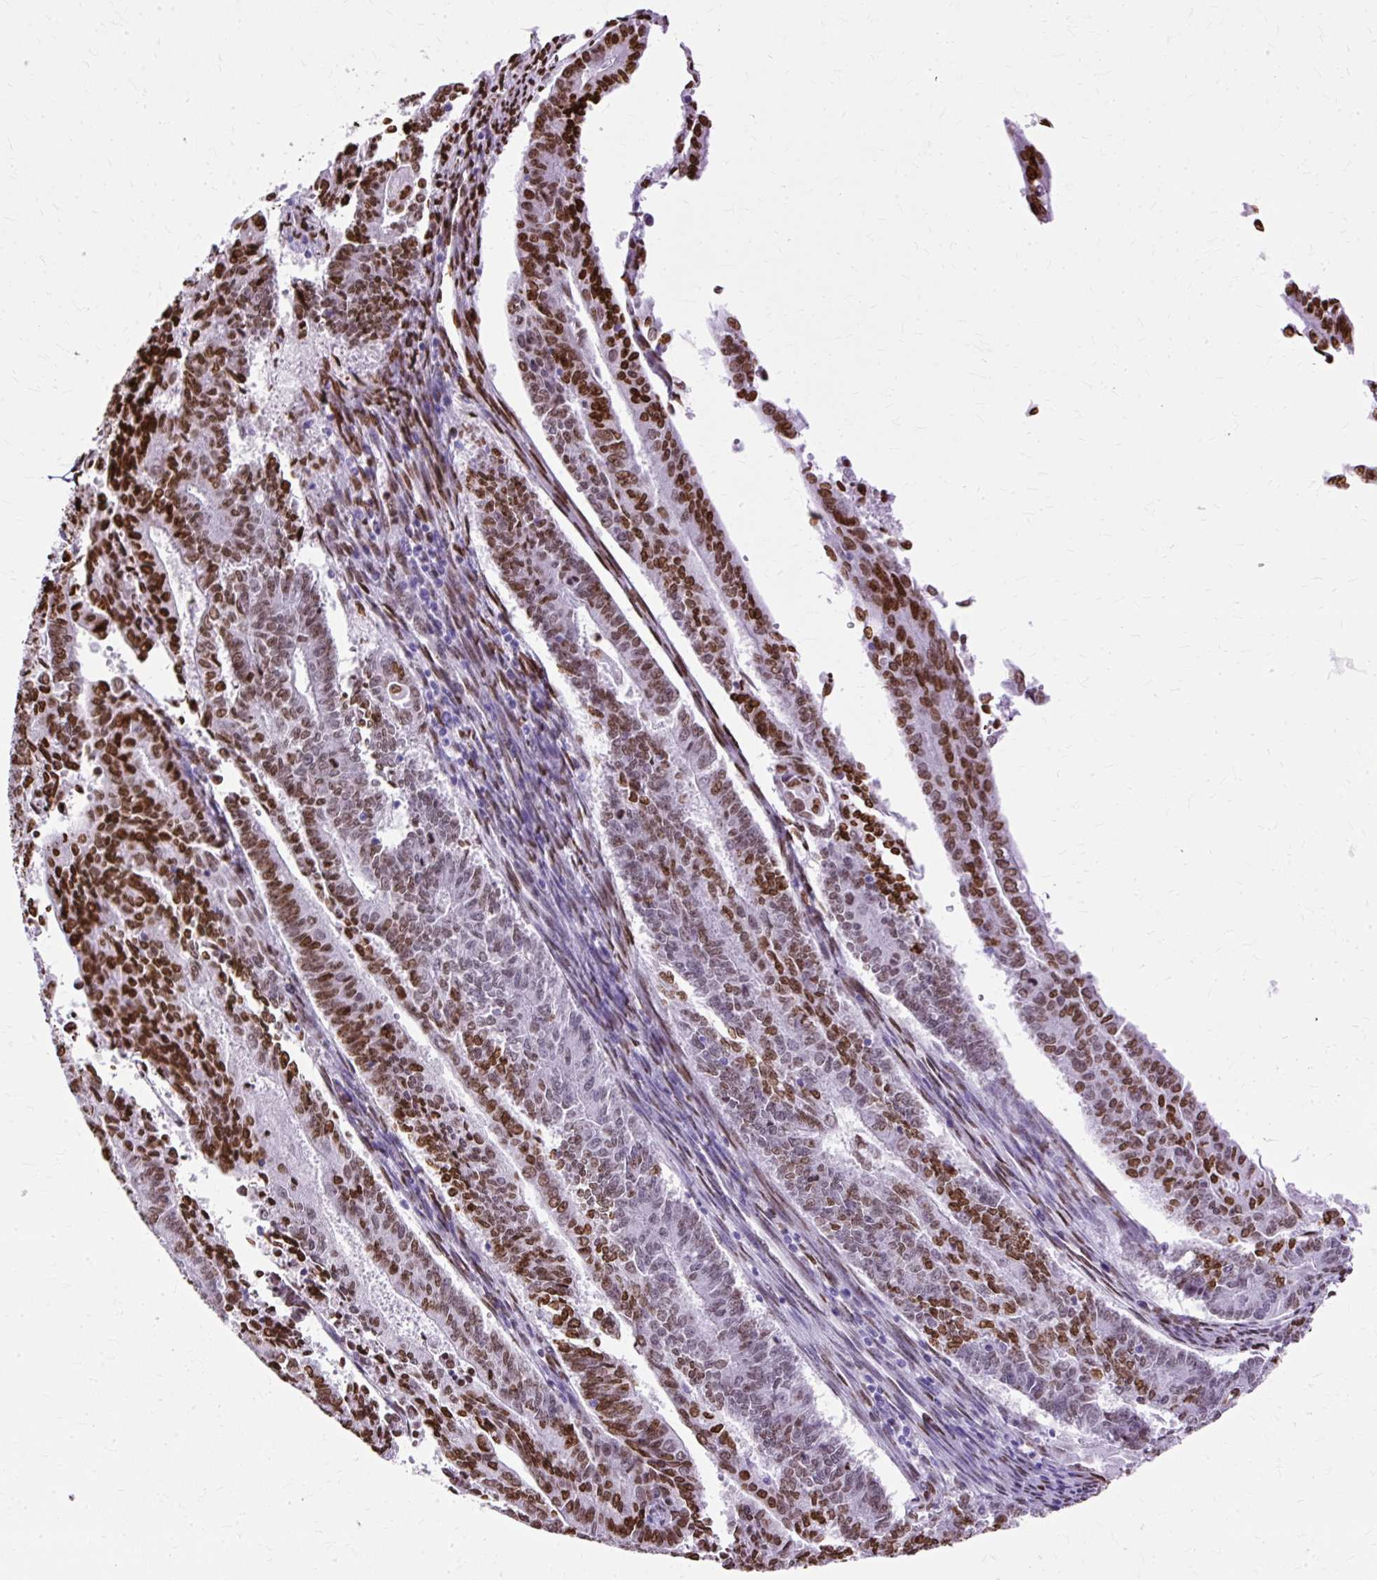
{"staining": {"intensity": "strong", "quantity": ">75%", "location": "nuclear"}, "tissue": "endometrial cancer", "cell_type": "Tumor cells", "image_type": "cancer", "snomed": [{"axis": "morphology", "description": "Adenocarcinoma, NOS"}, {"axis": "topography", "description": "Endometrium"}], "caption": "Adenocarcinoma (endometrial) stained for a protein demonstrates strong nuclear positivity in tumor cells.", "gene": "TMEM184C", "patient": {"sex": "female", "age": 59}}